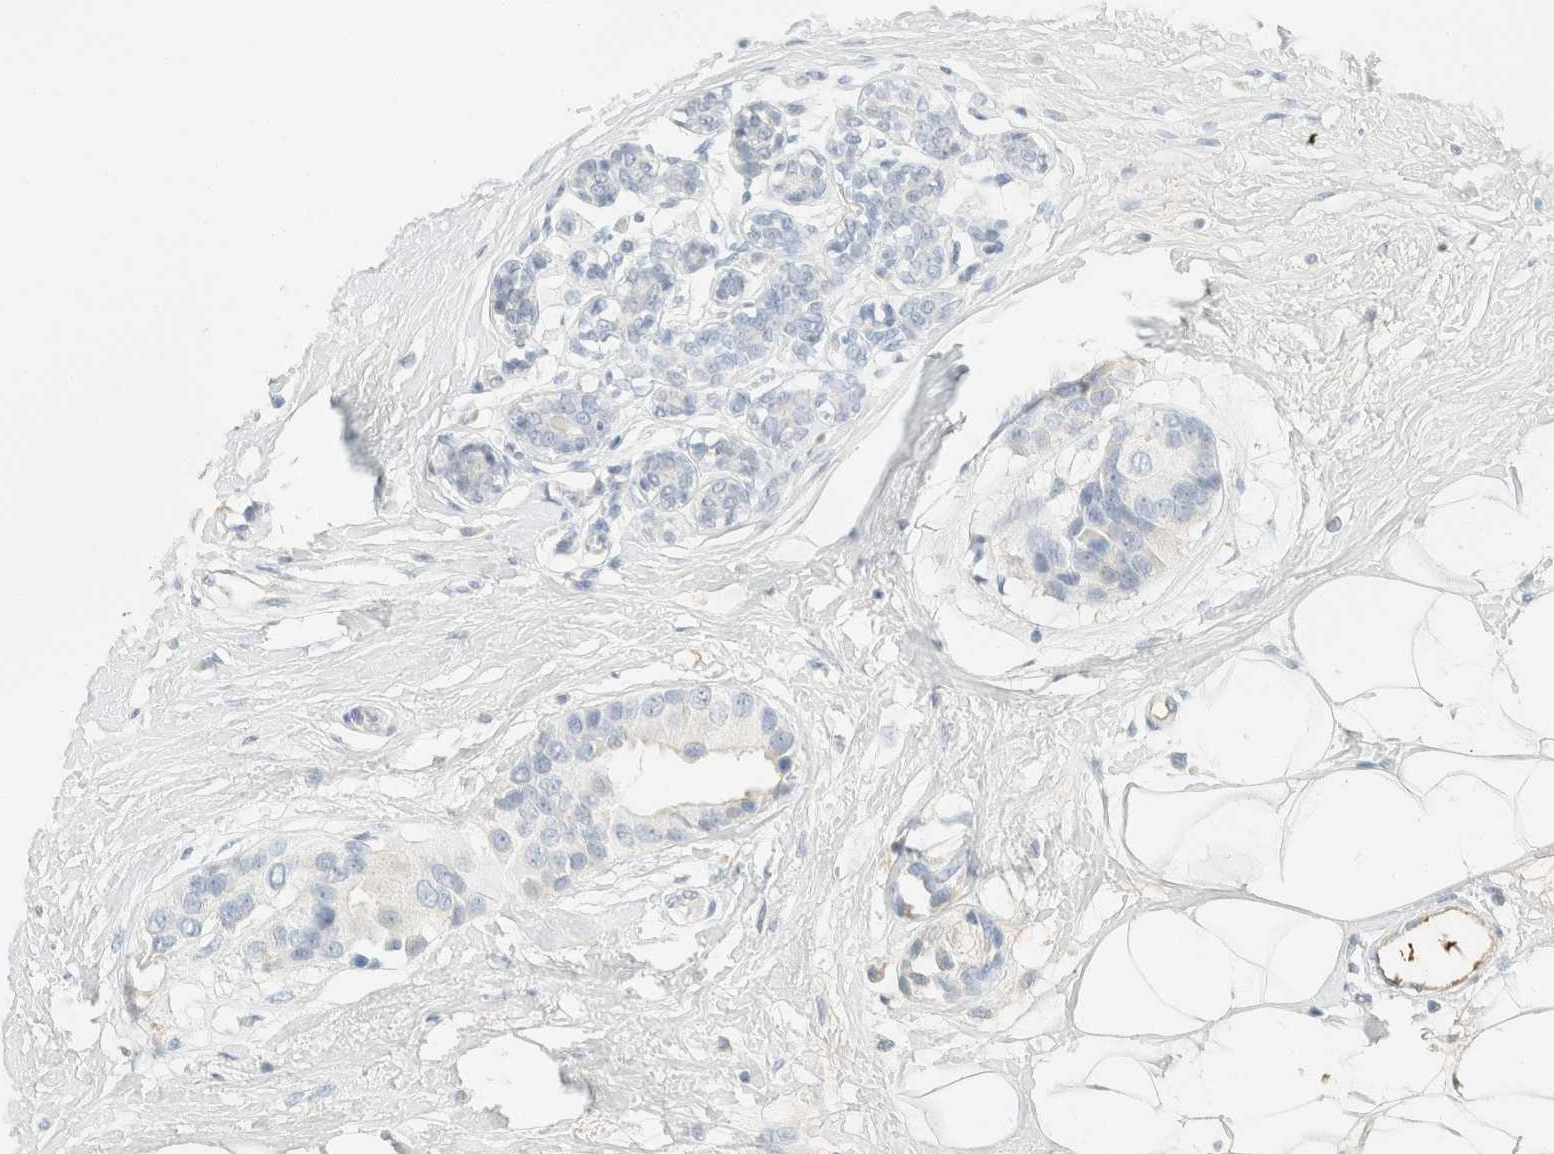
{"staining": {"intensity": "negative", "quantity": "none", "location": "none"}, "tissue": "breast cancer", "cell_type": "Tumor cells", "image_type": "cancer", "snomed": [{"axis": "morphology", "description": "Normal tissue, NOS"}, {"axis": "morphology", "description": "Duct carcinoma"}, {"axis": "topography", "description": "Breast"}], "caption": "Tumor cells are negative for brown protein staining in invasive ductal carcinoma (breast).", "gene": "GPA33", "patient": {"sex": "female", "age": 39}}